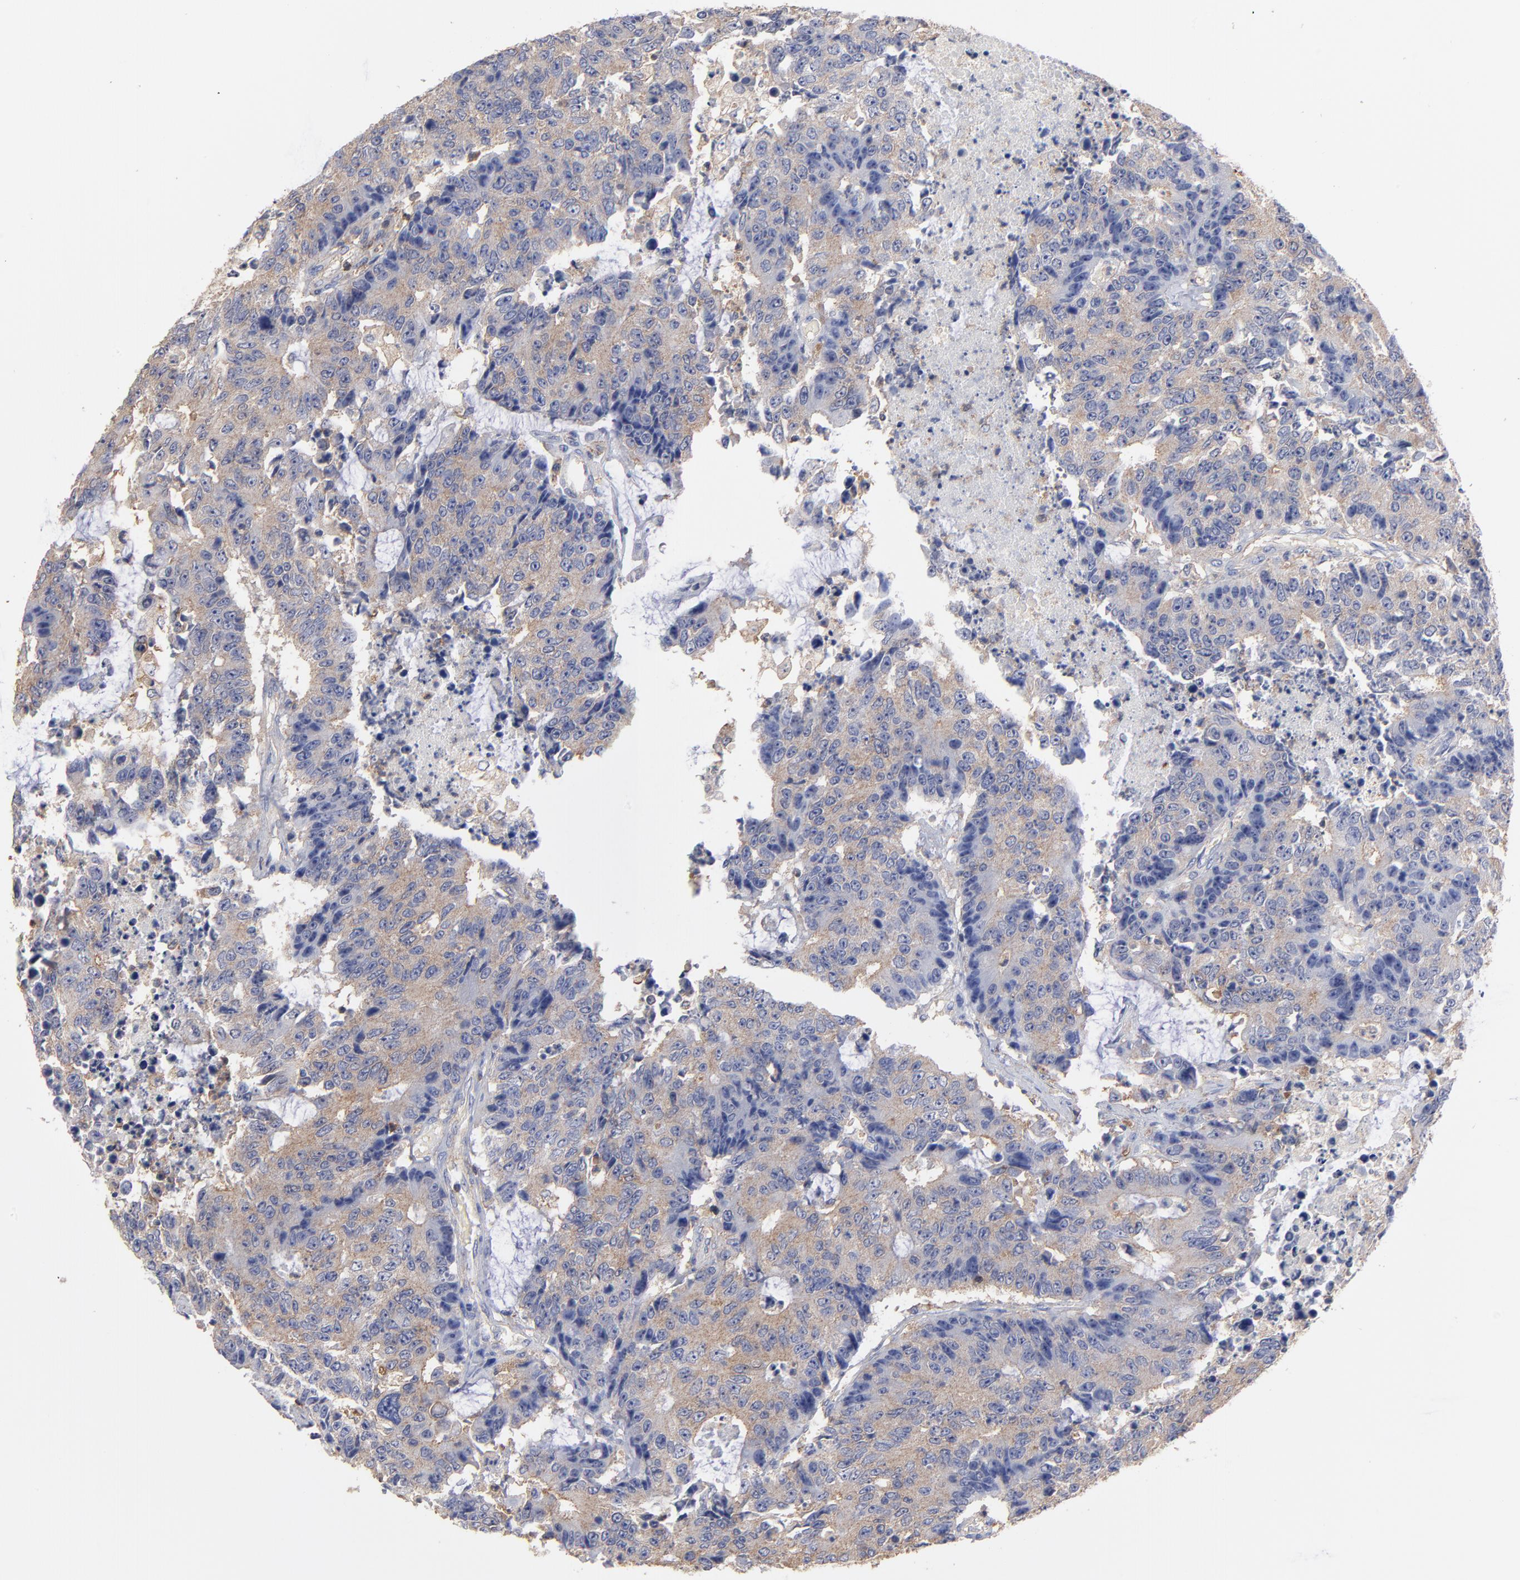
{"staining": {"intensity": "weak", "quantity": "25%-75%", "location": "cytoplasmic/membranous"}, "tissue": "colorectal cancer", "cell_type": "Tumor cells", "image_type": "cancer", "snomed": [{"axis": "morphology", "description": "Adenocarcinoma, NOS"}, {"axis": "topography", "description": "Colon"}], "caption": "Immunohistochemistry (IHC) of adenocarcinoma (colorectal) exhibits low levels of weak cytoplasmic/membranous positivity in about 25%-75% of tumor cells.", "gene": "ASL", "patient": {"sex": "female", "age": 86}}